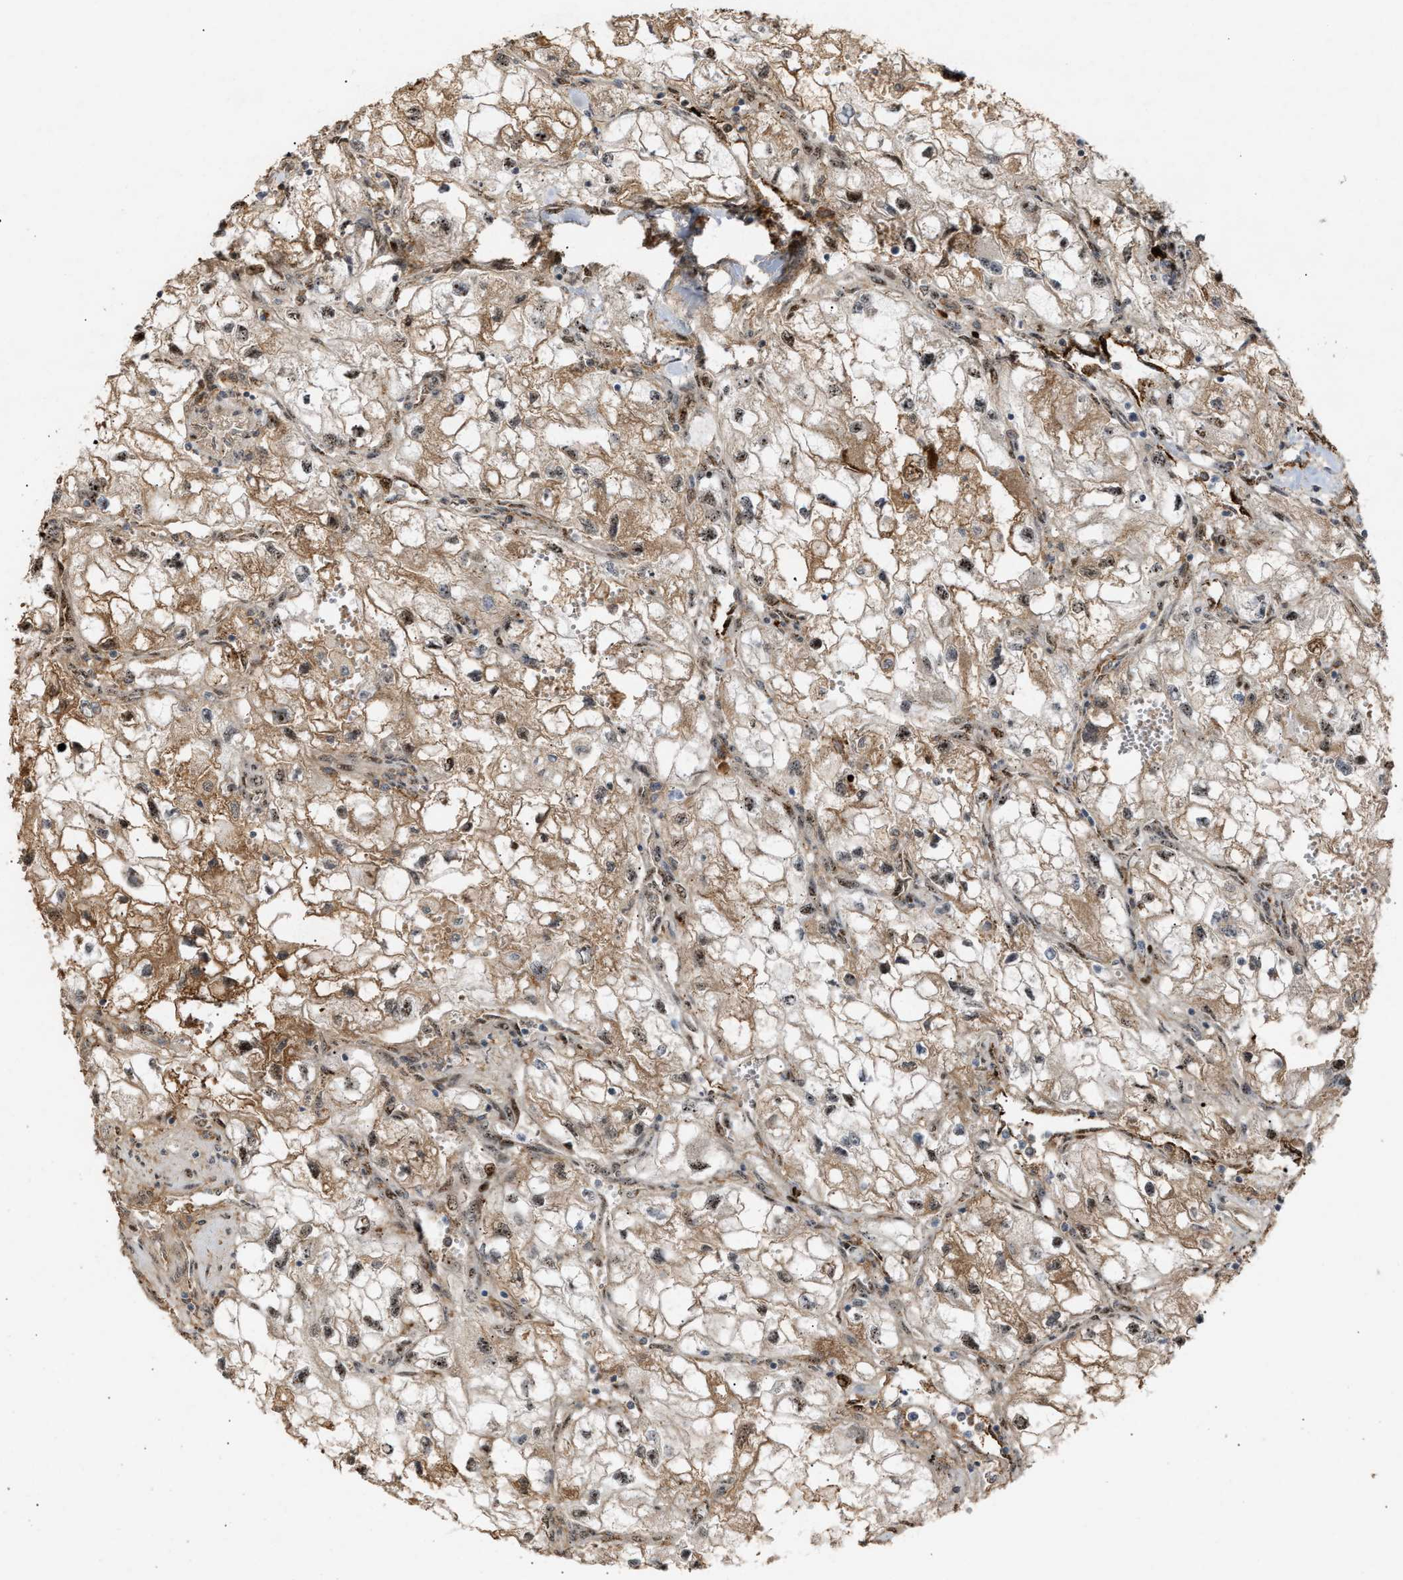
{"staining": {"intensity": "moderate", "quantity": "25%-75%", "location": "cytoplasmic/membranous,nuclear"}, "tissue": "renal cancer", "cell_type": "Tumor cells", "image_type": "cancer", "snomed": [{"axis": "morphology", "description": "Adenocarcinoma, NOS"}, {"axis": "topography", "description": "Kidney"}], "caption": "This histopathology image displays adenocarcinoma (renal) stained with IHC to label a protein in brown. The cytoplasmic/membranous and nuclear of tumor cells show moderate positivity for the protein. Nuclei are counter-stained blue.", "gene": "ZFAND5", "patient": {"sex": "female", "age": 70}}